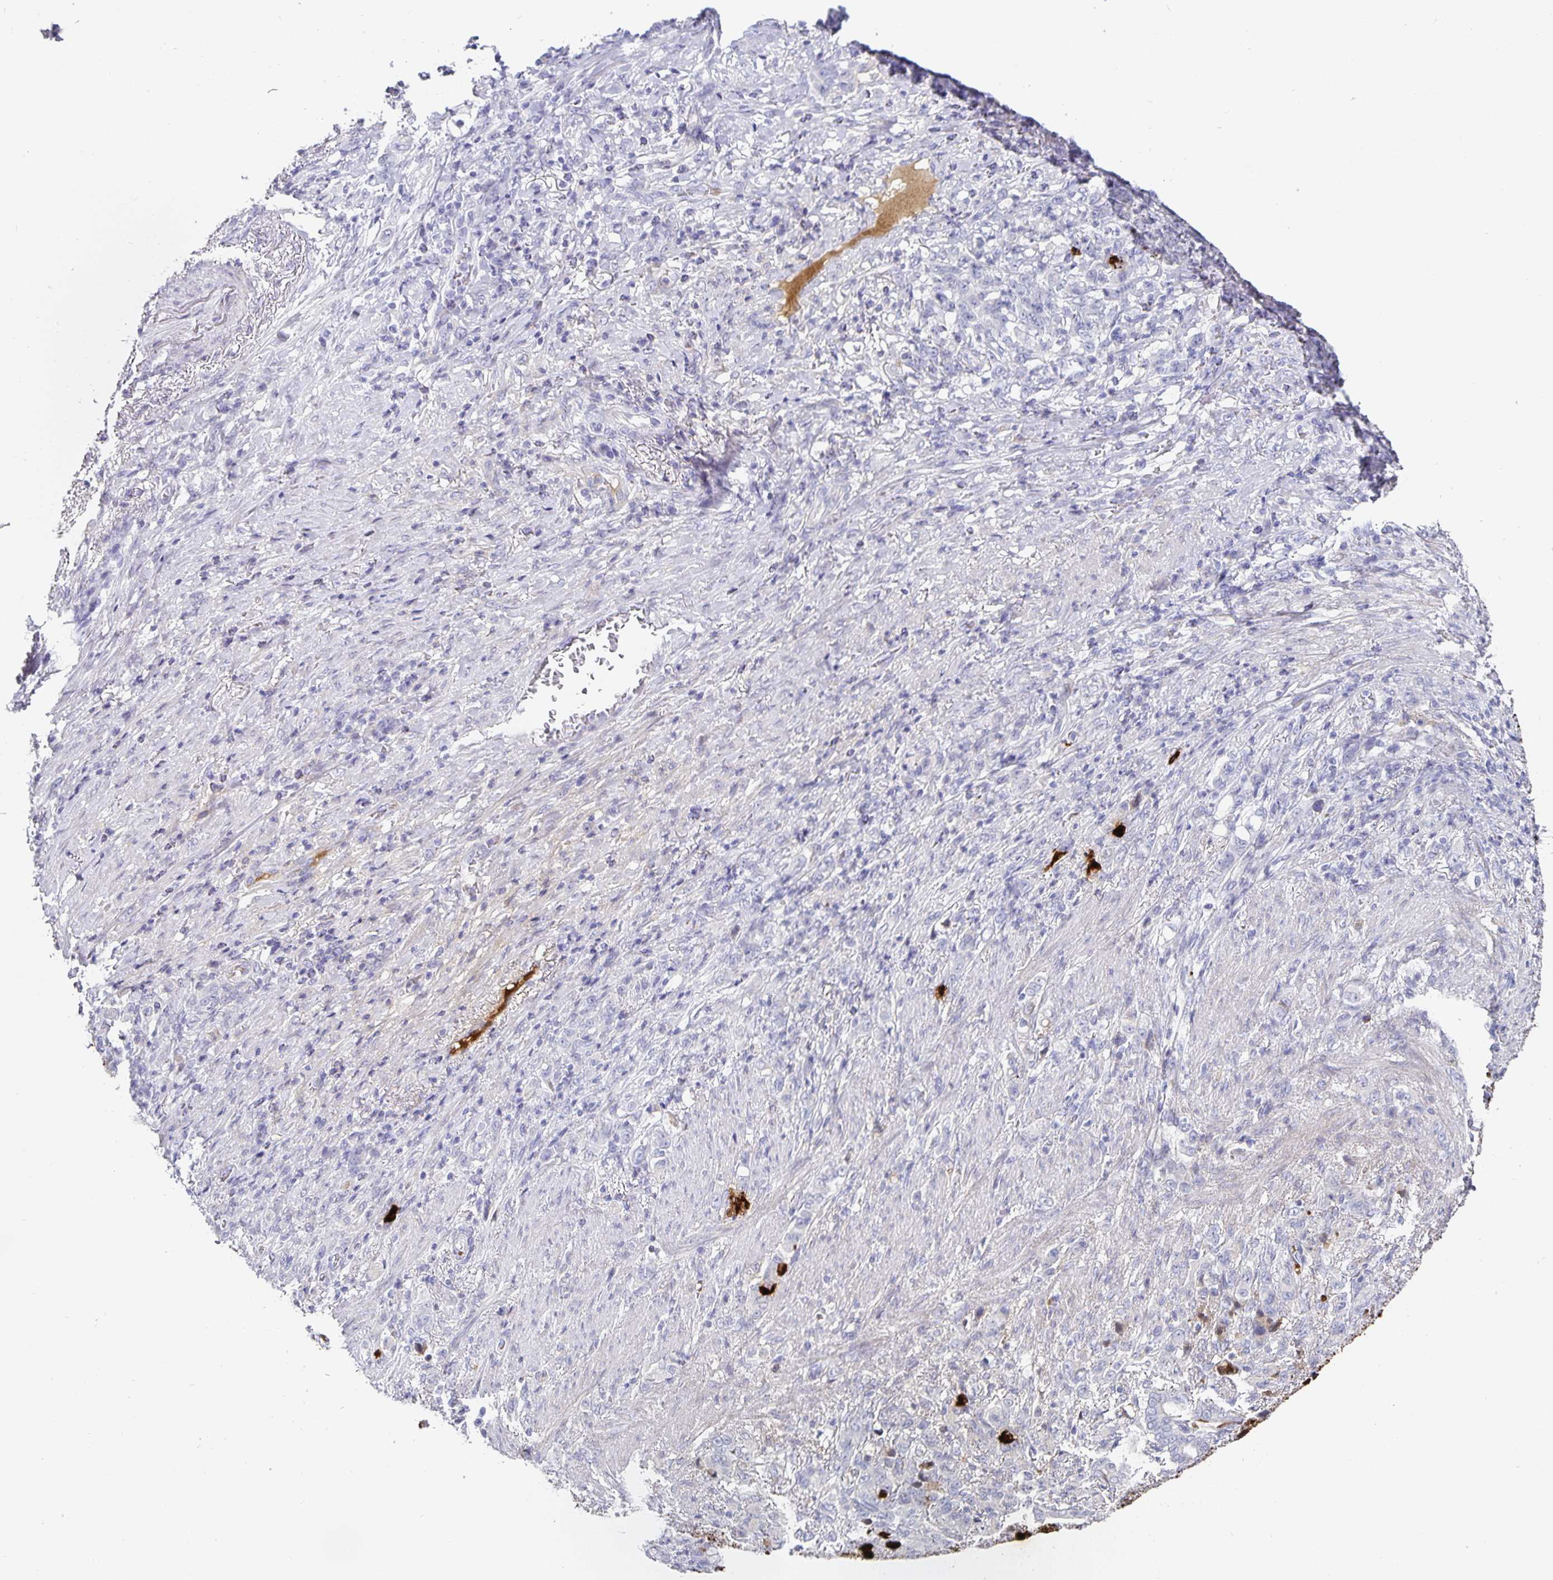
{"staining": {"intensity": "negative", "quantity": "none", "location": "none"}, "tissue": "stomach cancer", "cell_type": "Tumor cells", "image_type": "cancer", "snomed": [{"axis": "morphology", "description": "Adenocarcinoma, NOS"}, {"axis": "topography", "description": "Stomach"}], "caption": "The image shows no significant positivity in tumor cells of stomach cancer (adenocarcinoma).", "gene": "CHGA", "patient": {"sex": "female", "age": 79}}